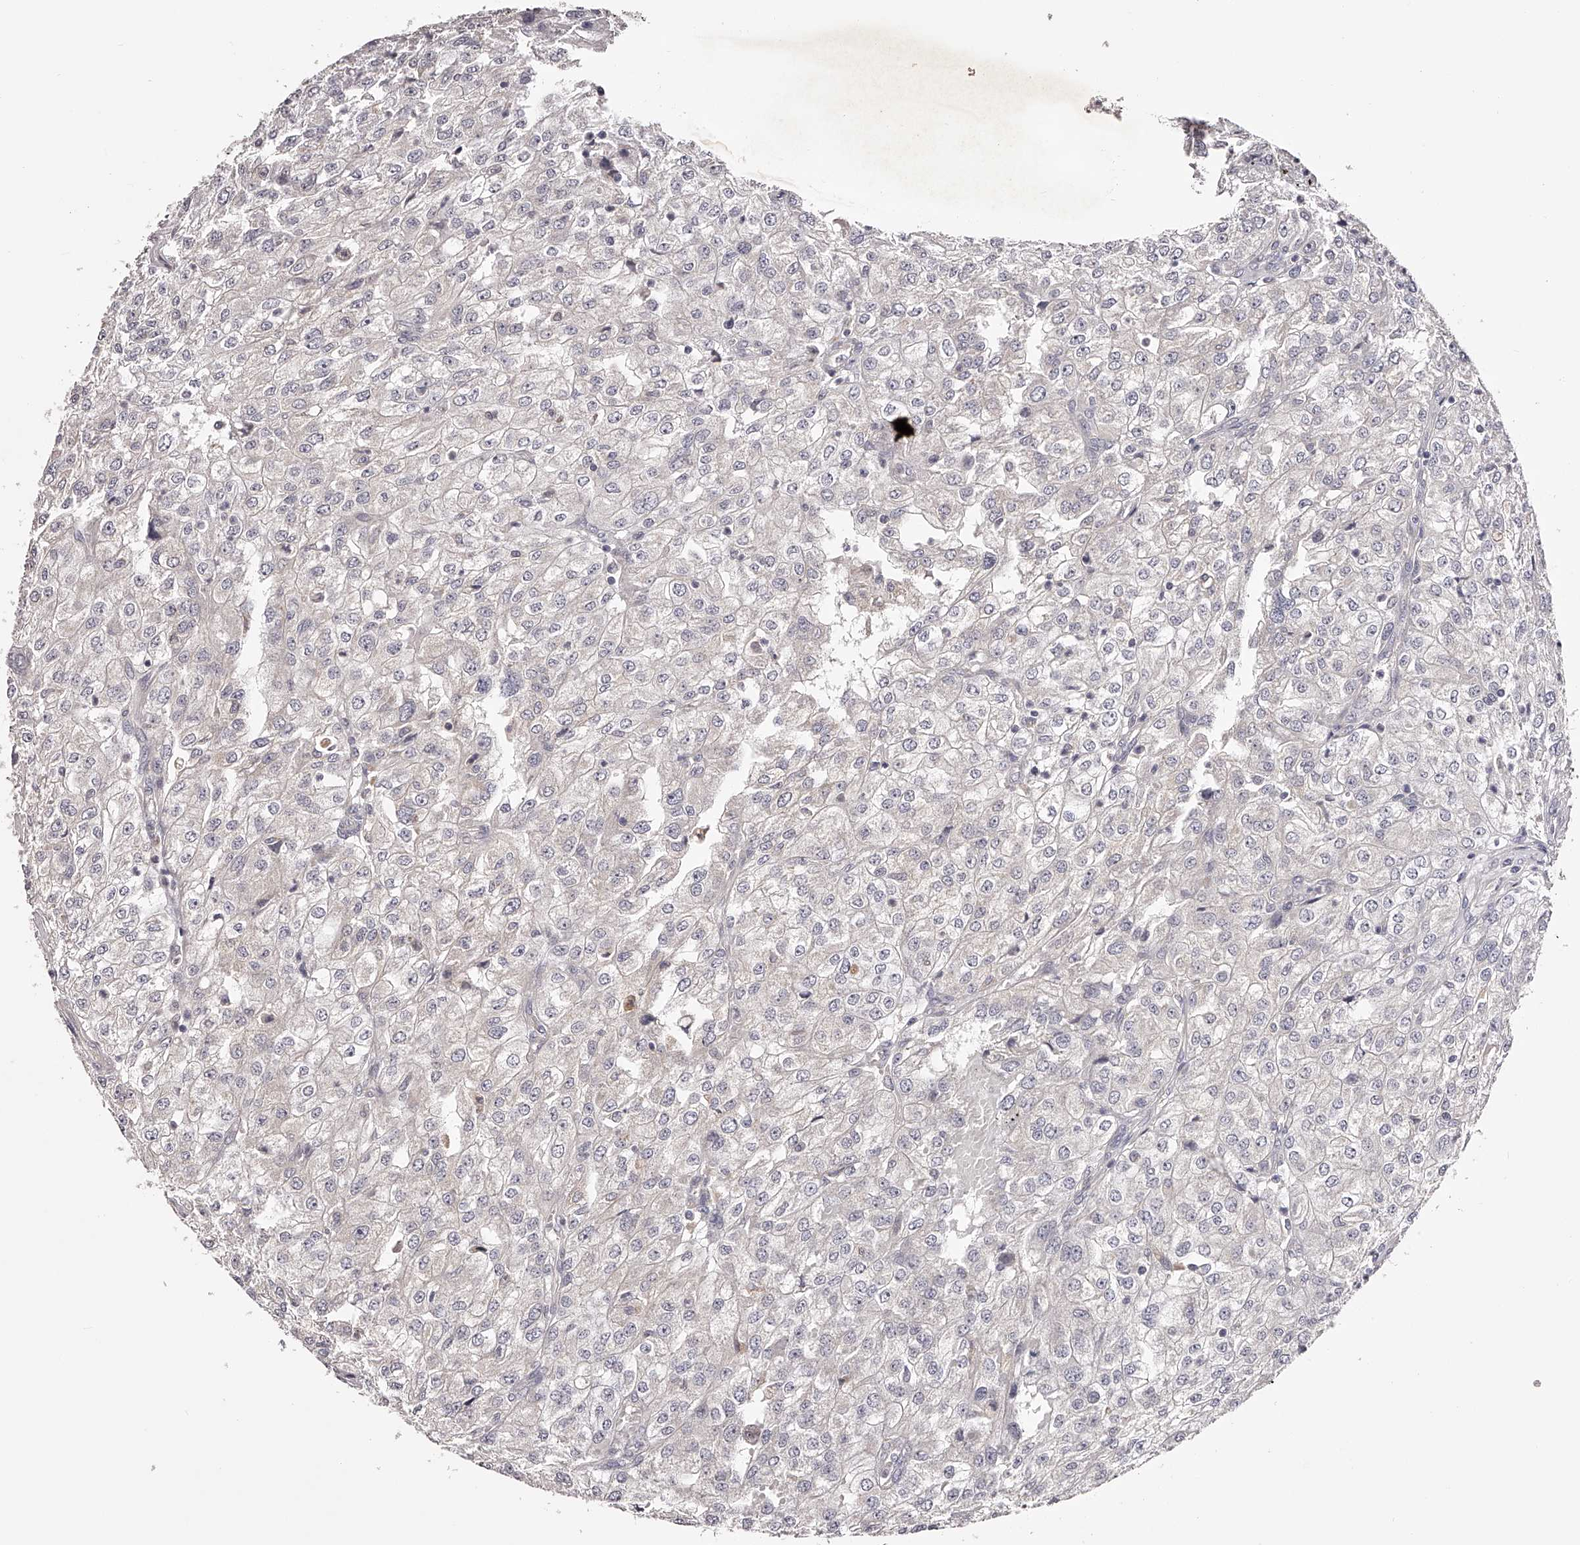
{"staining": {"intensity": "negative", "quantity": "none", "location": "none"}, "tissue": "renal cancer", "cell_type": "Tumor cells", "image_type": "cancer", "snomed": [{"axis": "morphology", "description": "Adenocarcinoma, NOS"}, {"axis": "topography", "description": "Kidney"}], "caption": "Tumor cells show no significant positivity in renal adenocarcinoma.", "gene": "ODF2L", "patient": {"sex": "female", "age": 54}}